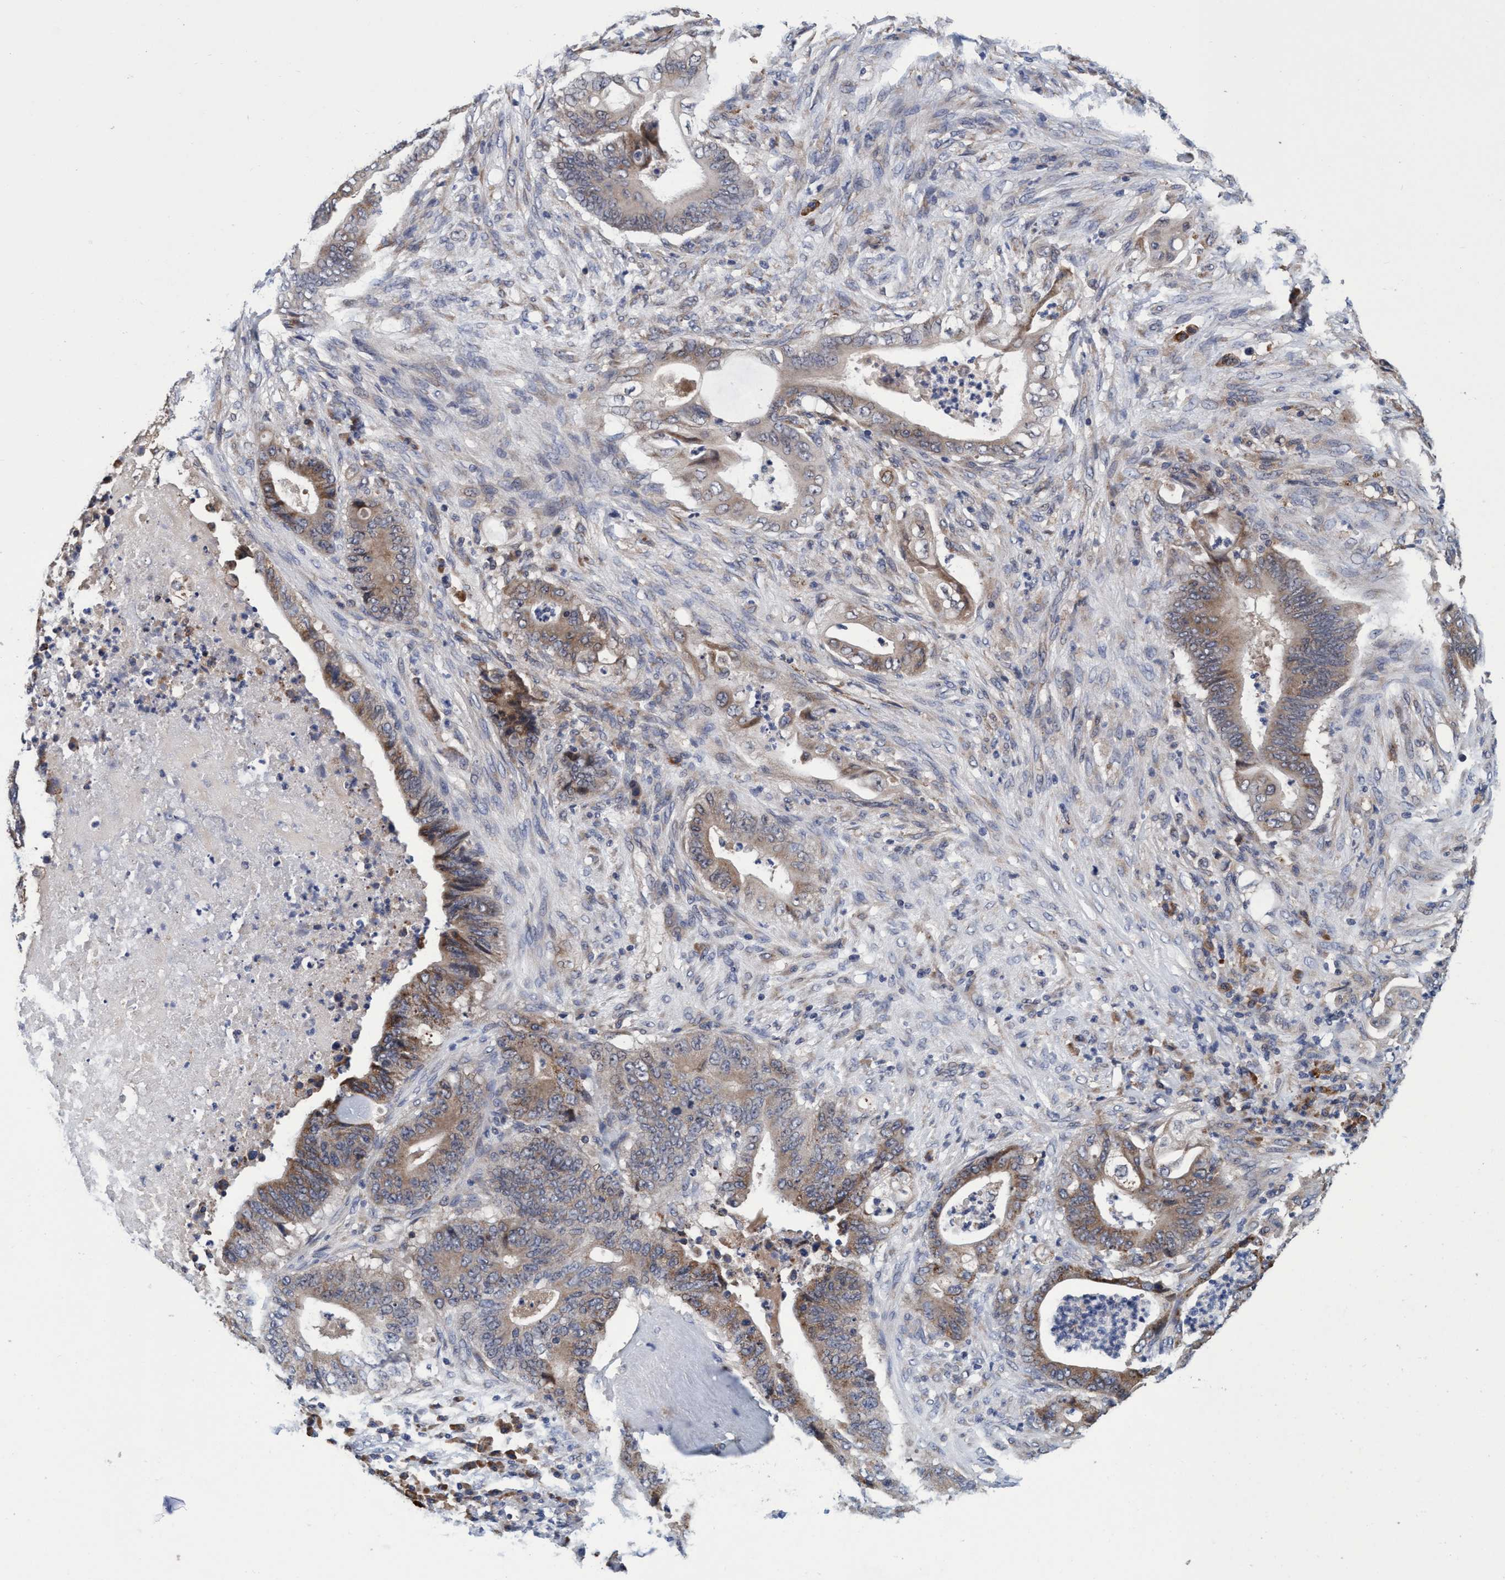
{"staining": {"intensity": "moderate", "quantity": "25%-75%", "location": "cytoplasmic/membranous"}, "tissue": "stomach cancer", "cell_type": "Tumor cells", "image_type": "cancer", "snomed": [{"axis": "morphology", "description": "Adenocarcinoma, NOS"}, {"axis": "topography", "description": "Stomach"}], "caption": "Immunohistochemical staining of adenocarcinoma (stomach) exhibits moderate cytoplasmic/membranous protein positivity in about 25%-75% of tumor cells.", "gene": "CALCOCO2", "patient": {"sex": "female", "age": 73}}